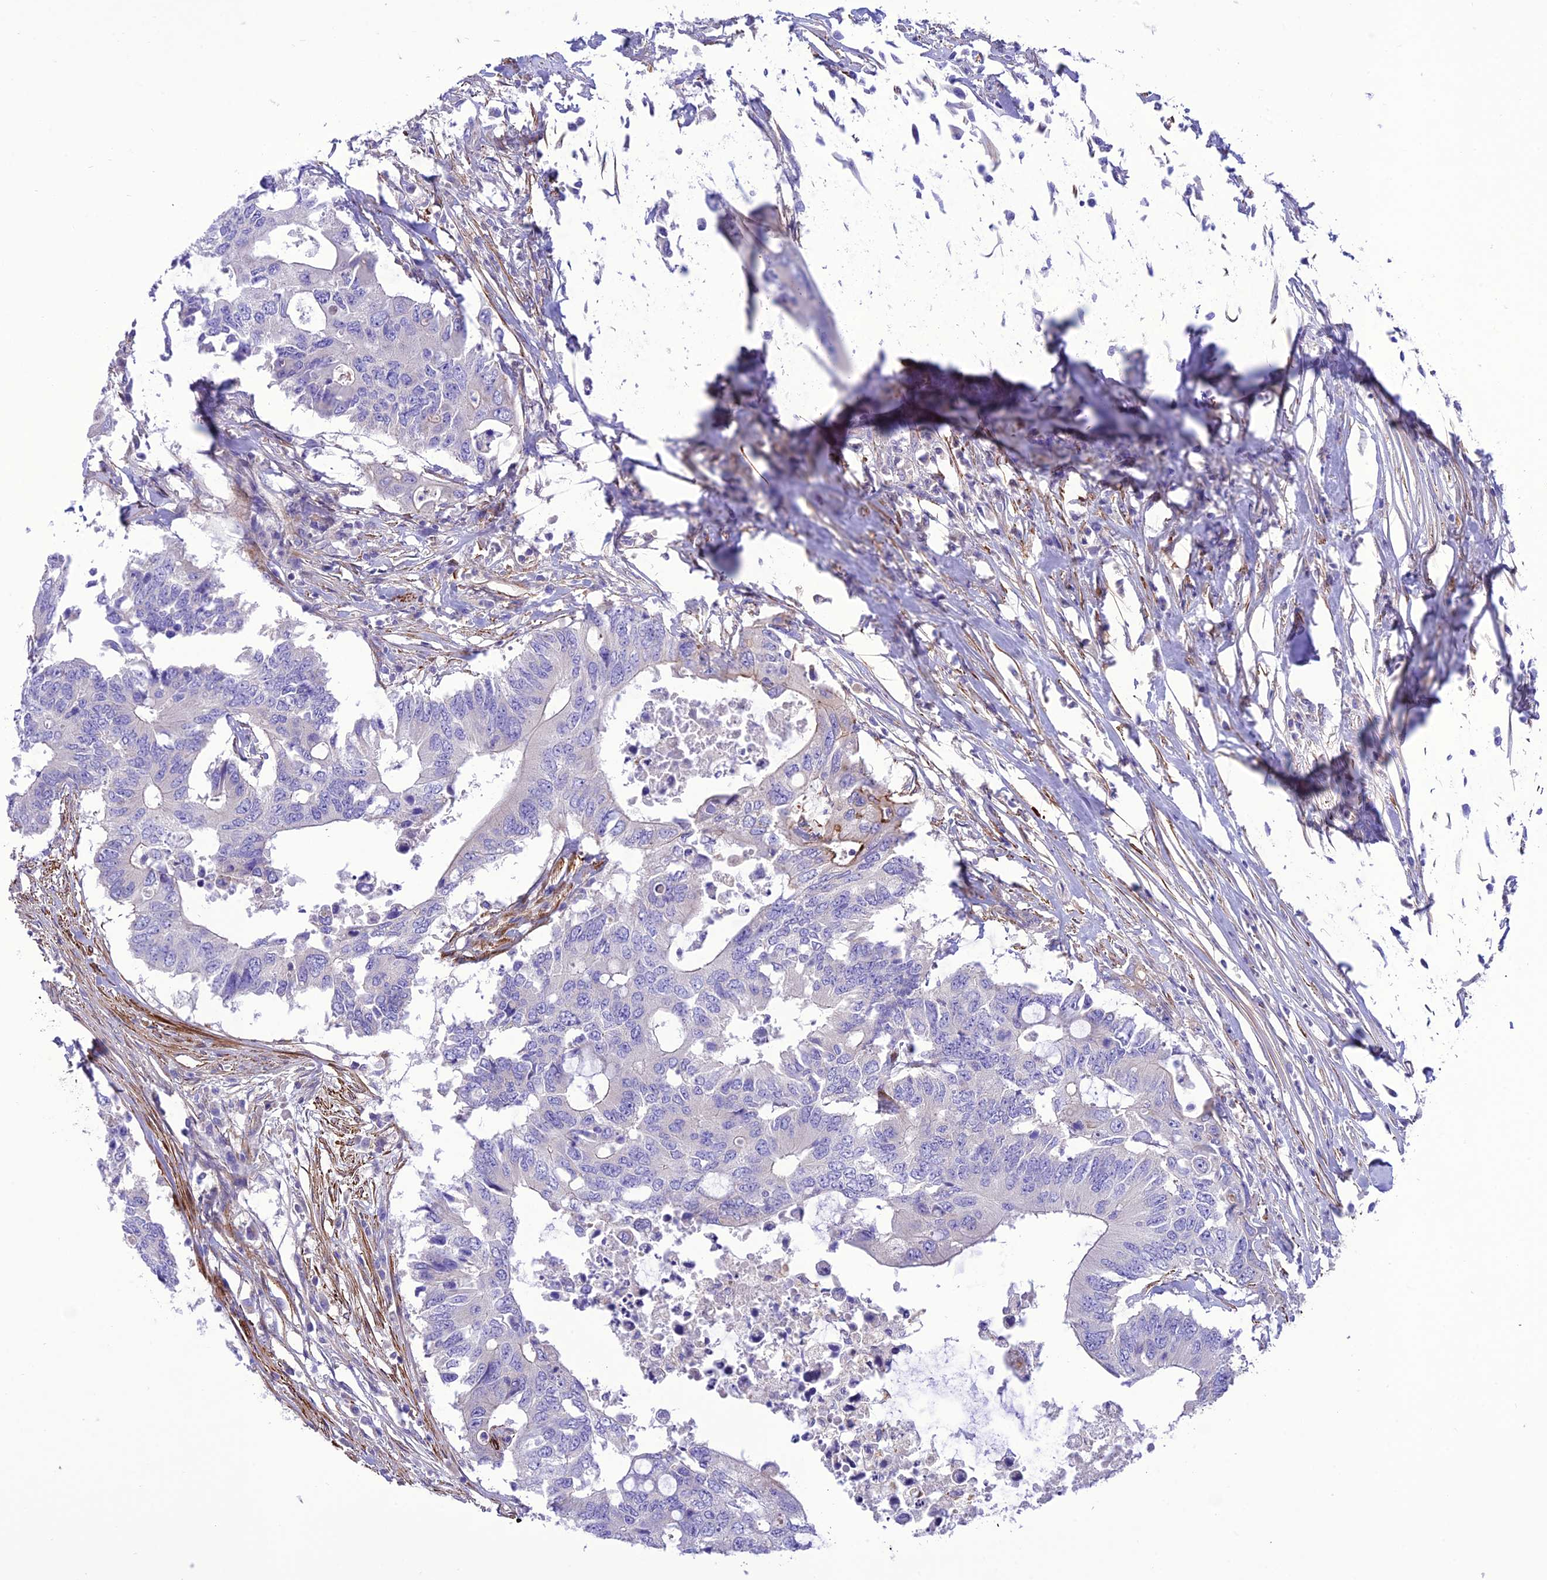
{"staining": {"intensity": "negative", "quantity": "none", "location": "none"}, "tissue": "colorectal cancer", "cell_type": "Tumor cells", "image_type": "cancer", "snomed": [{"axis": "morphology", "description": "Adenocarcinoma, NOS"}, {"axis": "topography", "description": "Colon"}], "caption": "Micrograph shows no protein positivity in tumor cells of adenocarcinoma (colorectal) tissue.", "gene": "FRA10AC1", "patient": {"sex": "male", "age": 71}}